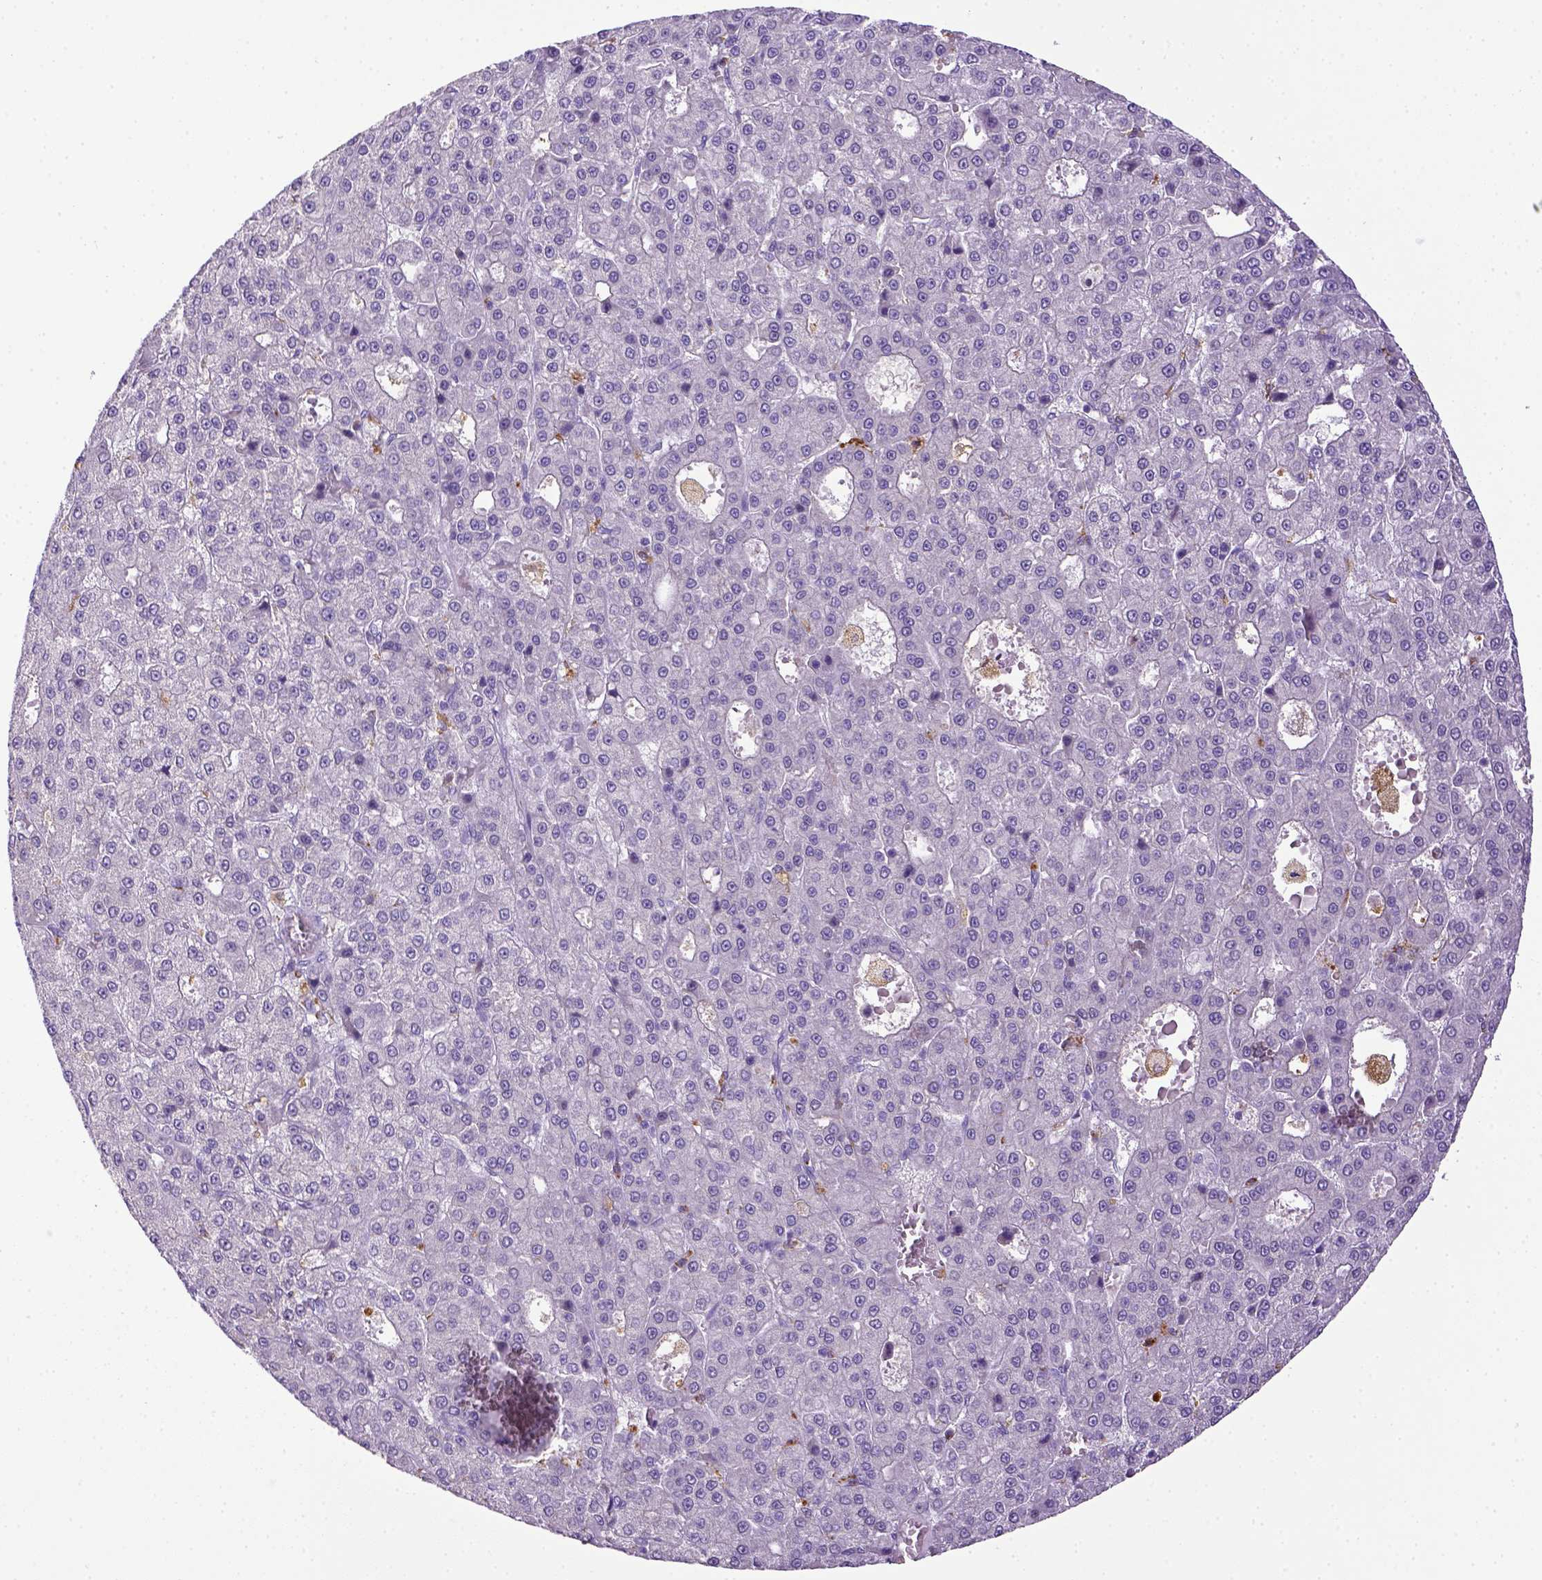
{"staining": {"intensity": "negative", "quantity": "none", "location": "none"}, "tissue": "liver cancer", "cell_type": "Tumor cells", "image_type": "cancer", "snomed": [{"axis": "morphology", "description": "Carcinoma, Hepatocellular, NOS"}, {"axis": "topography", "description": "Liver"}], "caption": "Tumor cells show no significant protein positivity in liver cancer (hepatocellular carcinoma).", "gene": "CD68", "patient": {"sex": "male", "age": 70}}